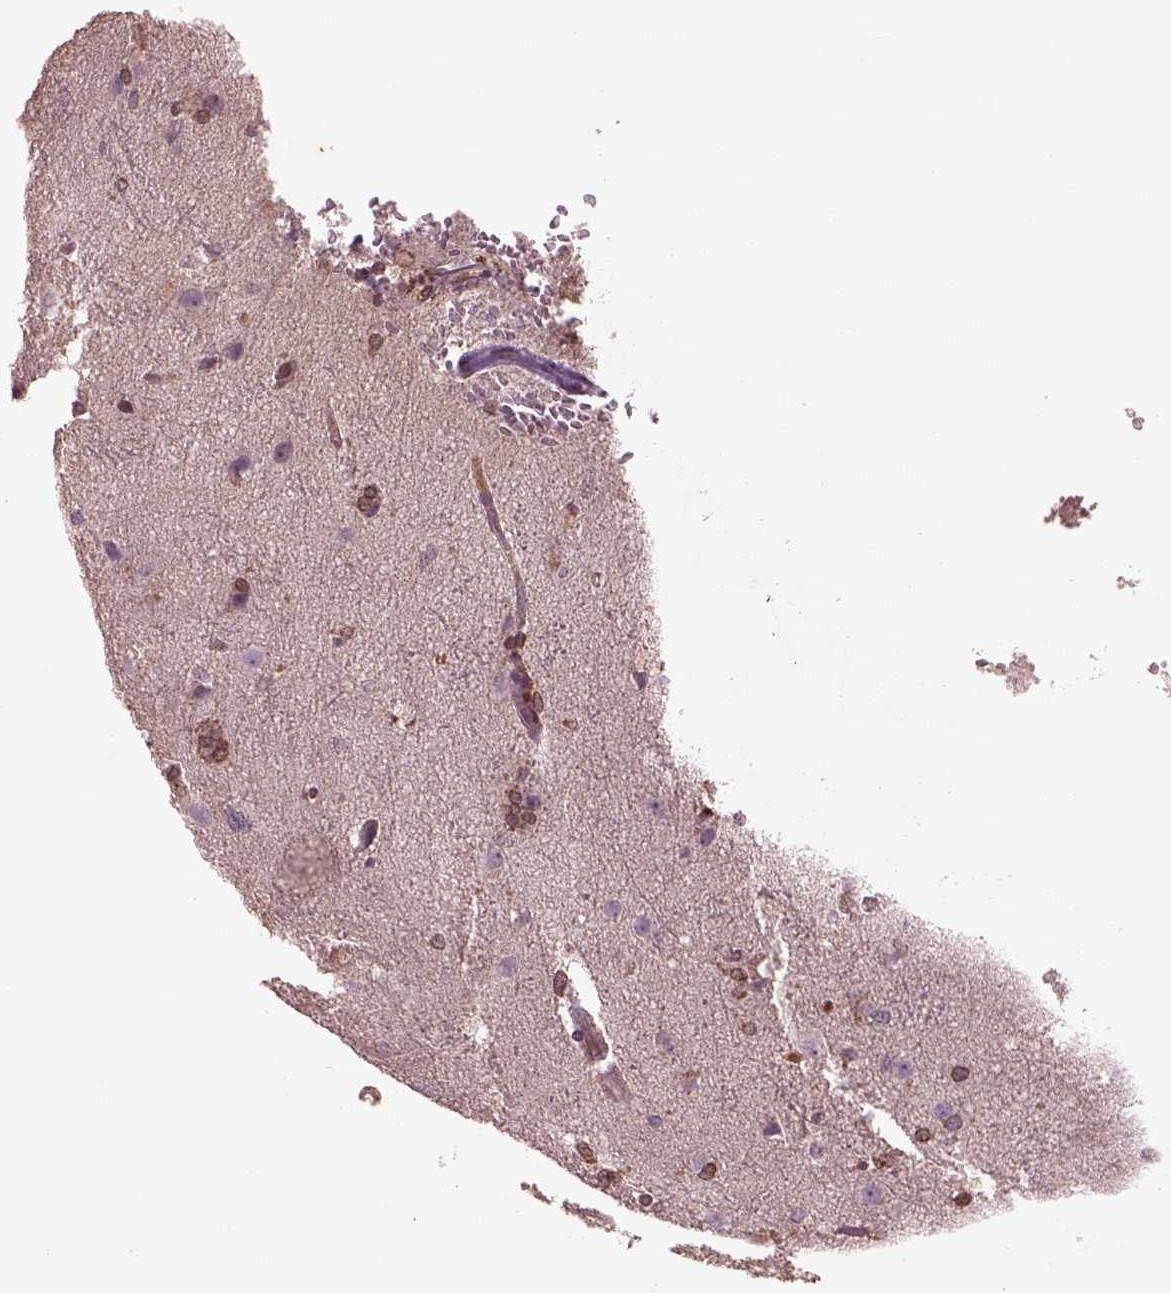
{"staining": {"intensity": "negative", "quantity": "none", "location": "none"}, "tissue": "glioma", "cell_type": "Tumor cells", "image_type": "cancer", "snomed": [{"axis": "morphology", "description": "Glioma, malignant, High grade"}, {"axis": "topography", "description": "Brain"}], "caption": "The IHC micrograph has no significant expression in tumor cells of glioma tissue.", "gene": "PTX4", "patient": {"sex": "male", "age": 68}}